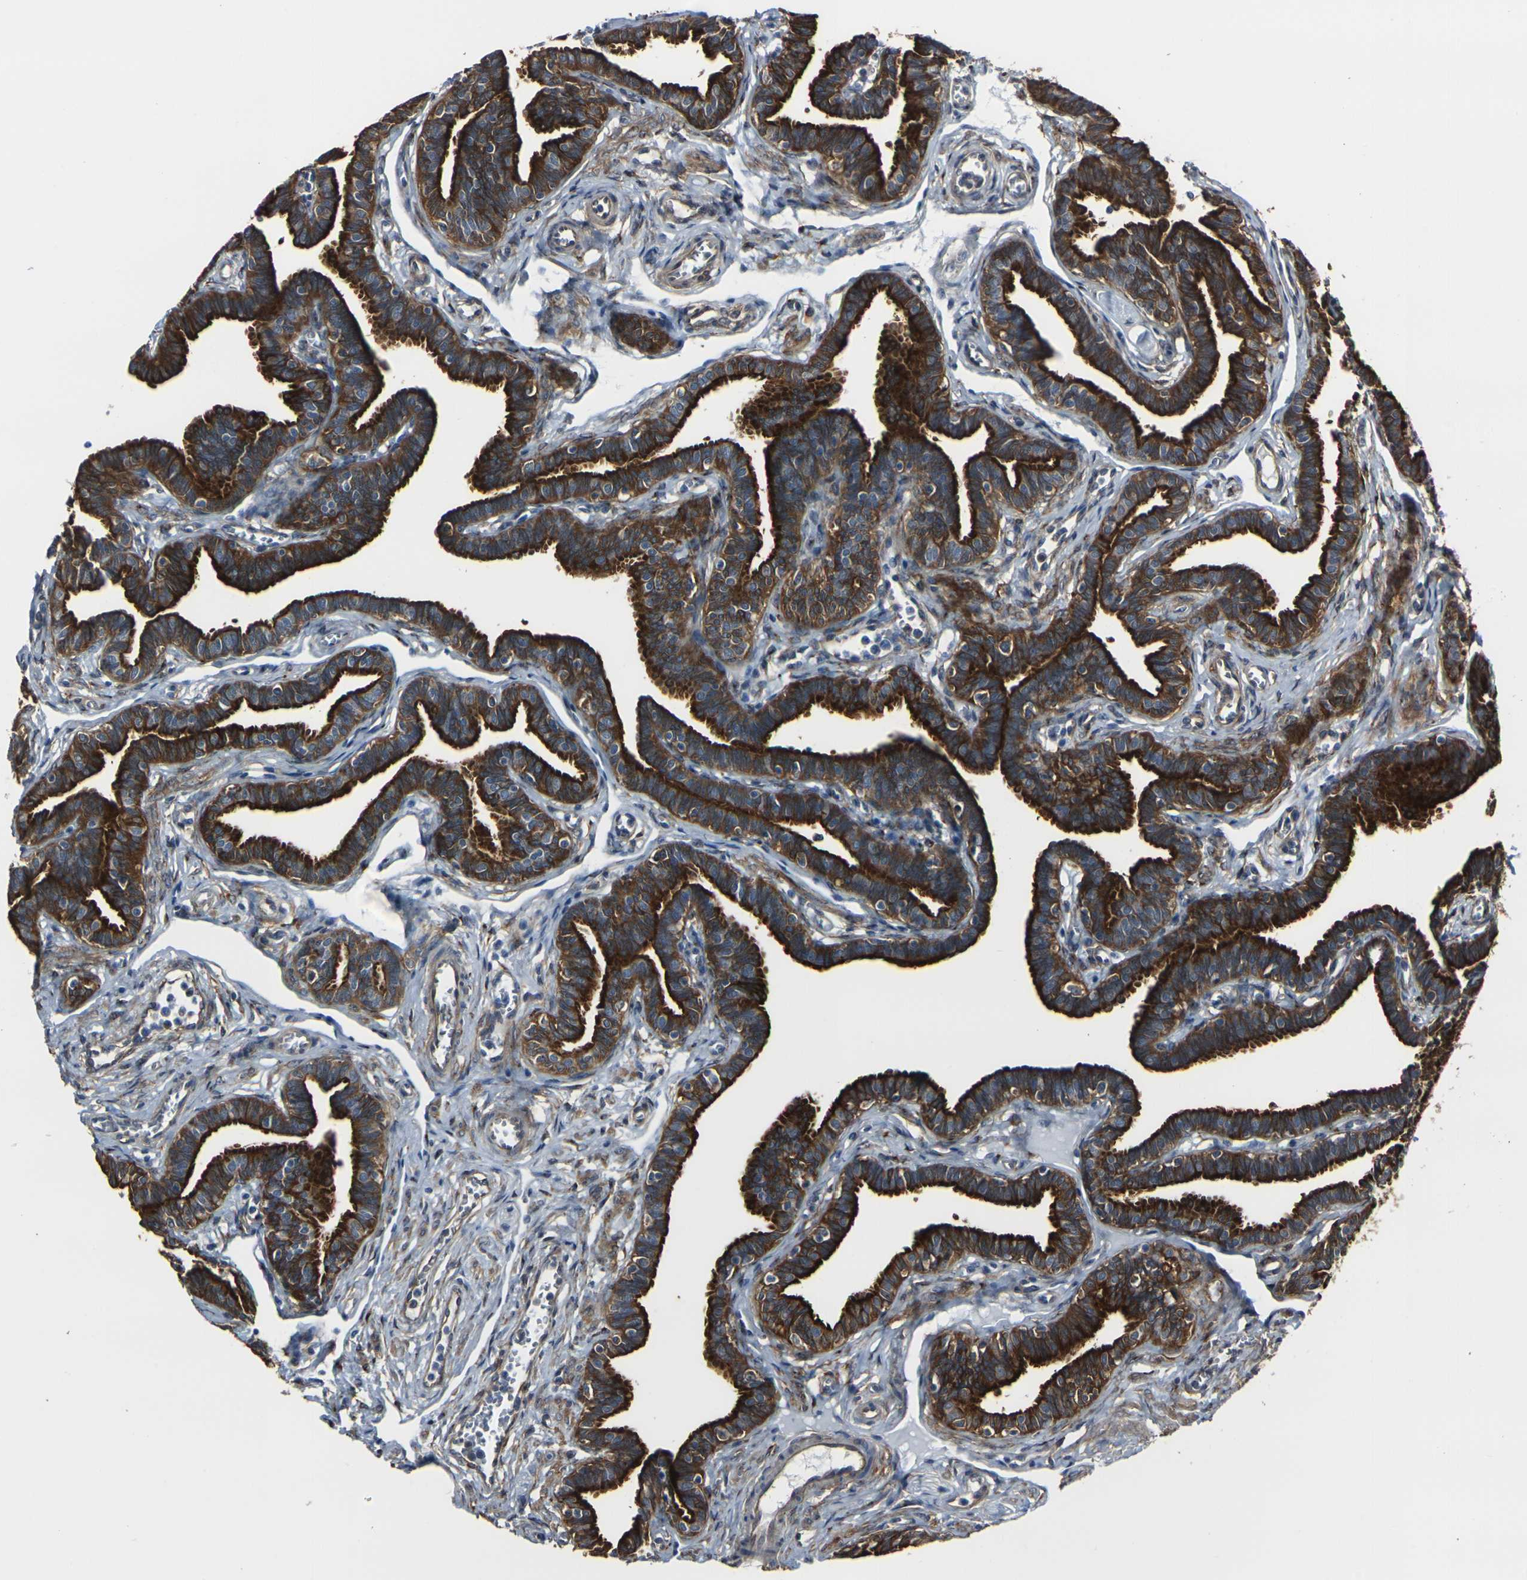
{"staining": {"intensity": "strong", "quantity": ">75%", "location": "cytoplasmic/membranous"}, "tissue": "fallopian tube", "cell_type": "Glandular cells", "image_type": "normal", "snomed": [{"axis": "morphology", "description": "Normal tissue, NOS"}, {"axis": "topography", "description": "Fallopian tube"}, {"axis": "topography", "description": "Ovary"}], "caption": "Benign fallopian tube was stained to show a protein in brown. There is high levels of strong cytoplasmic/membranous staining in about >75% of glandular cells. Immunohistochemistry stains the protein in brown and the nuclei are stained blue.", "gene": "MYOF", "patient": {"sex": "female", "age": 23}}